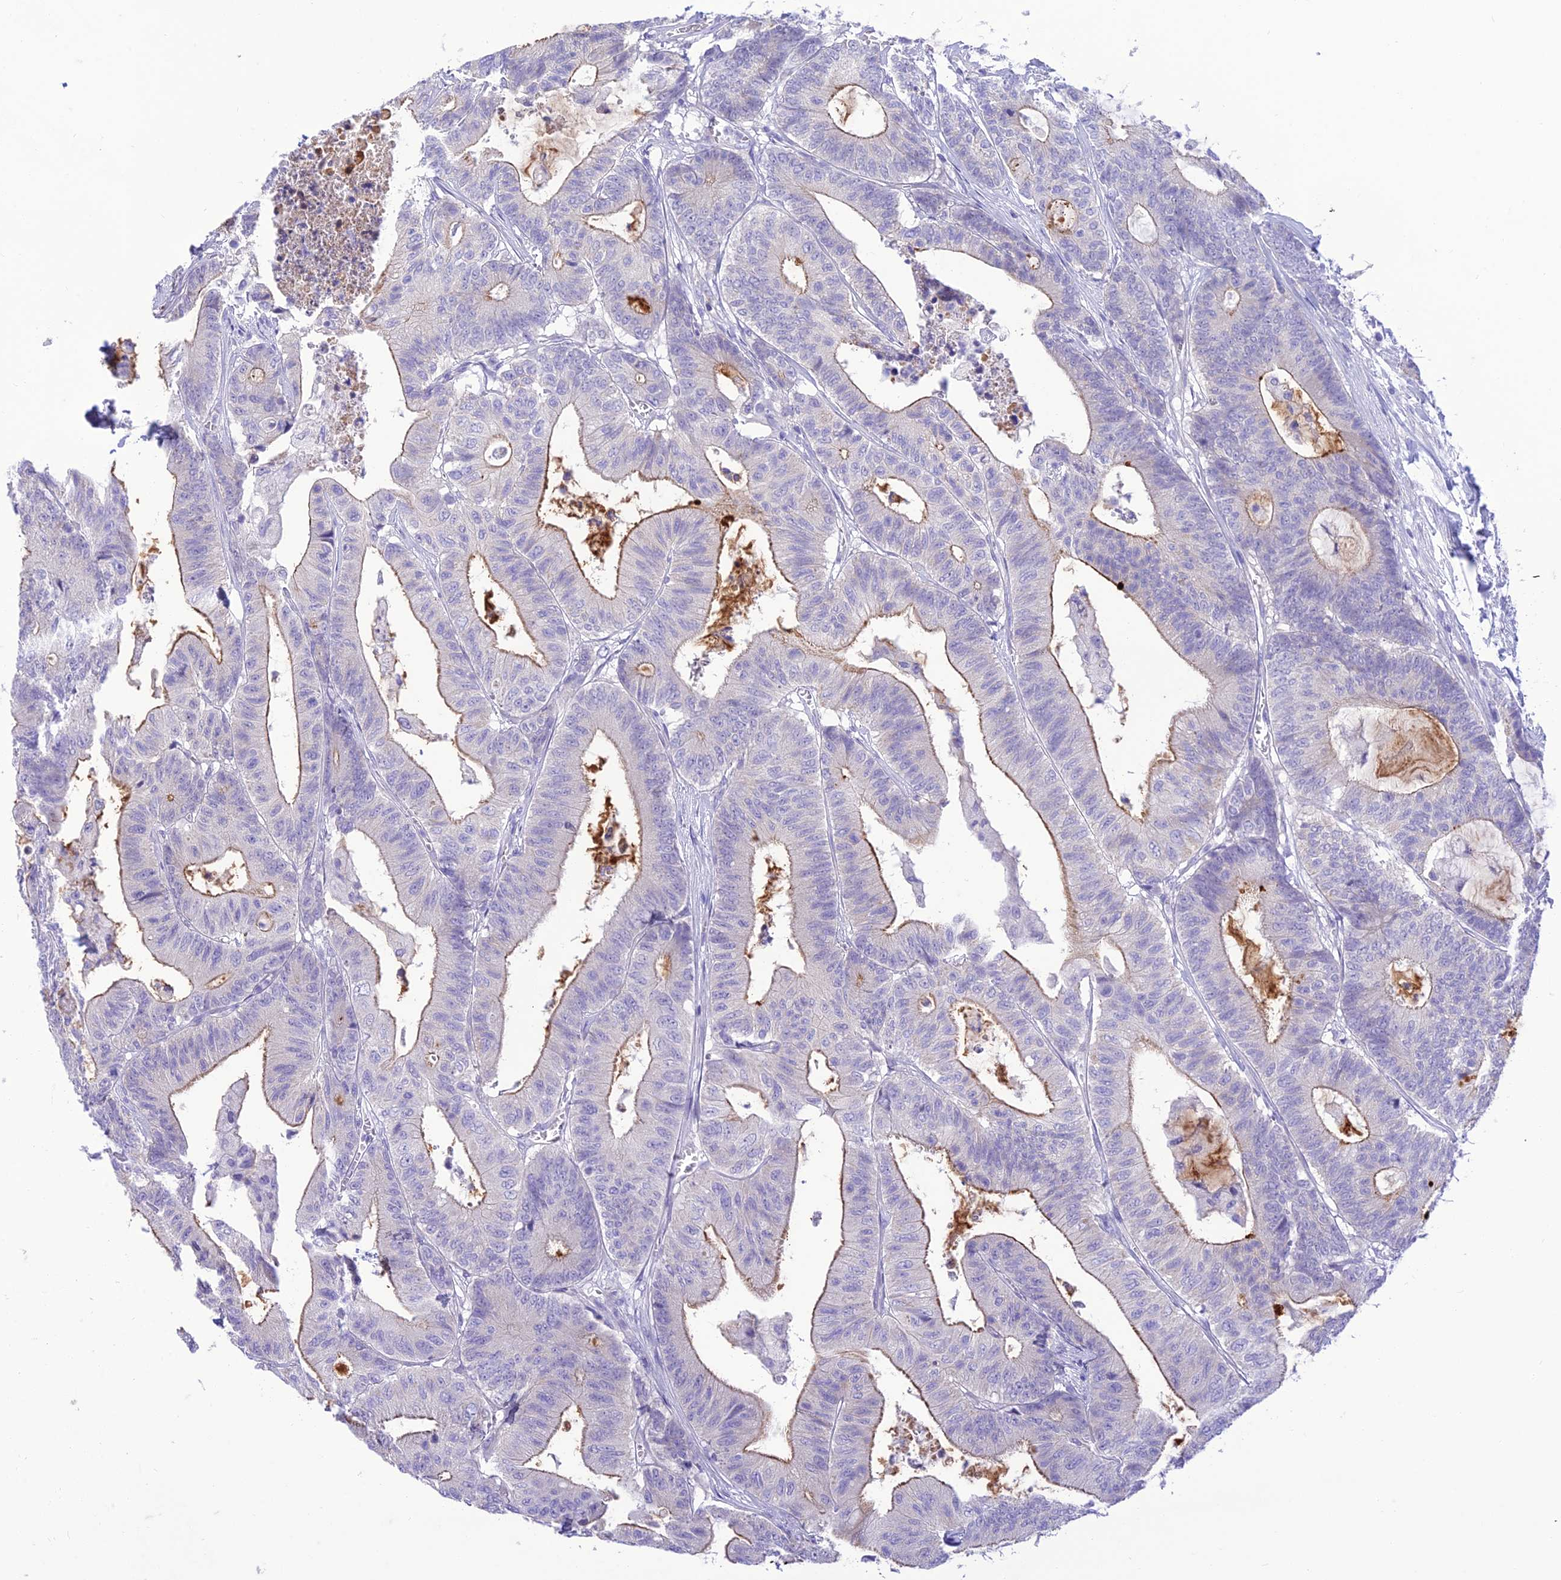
{"staining": {"intensity": "strong", "quantity": "<25%", "location": "cytoplasmic/membranous"}, "tissue": "colorectal cancer", "cell_type": "Tumor cells", "image_type": "cancer", "snomed": [{"axis": "morphology", "description": "Adenocarcinoma, NOS"}, {"axis": "topography", "description": "Colon"}], "caption": "Immunohistochemical staining of colorectal cancer (adenocarcinoma) reveals medium levels of strong cytoplasmic/membranous staining in about <25% of tumor cells.", "gene": "DHDH", "patient": {"sex": "female", "age": 84}}